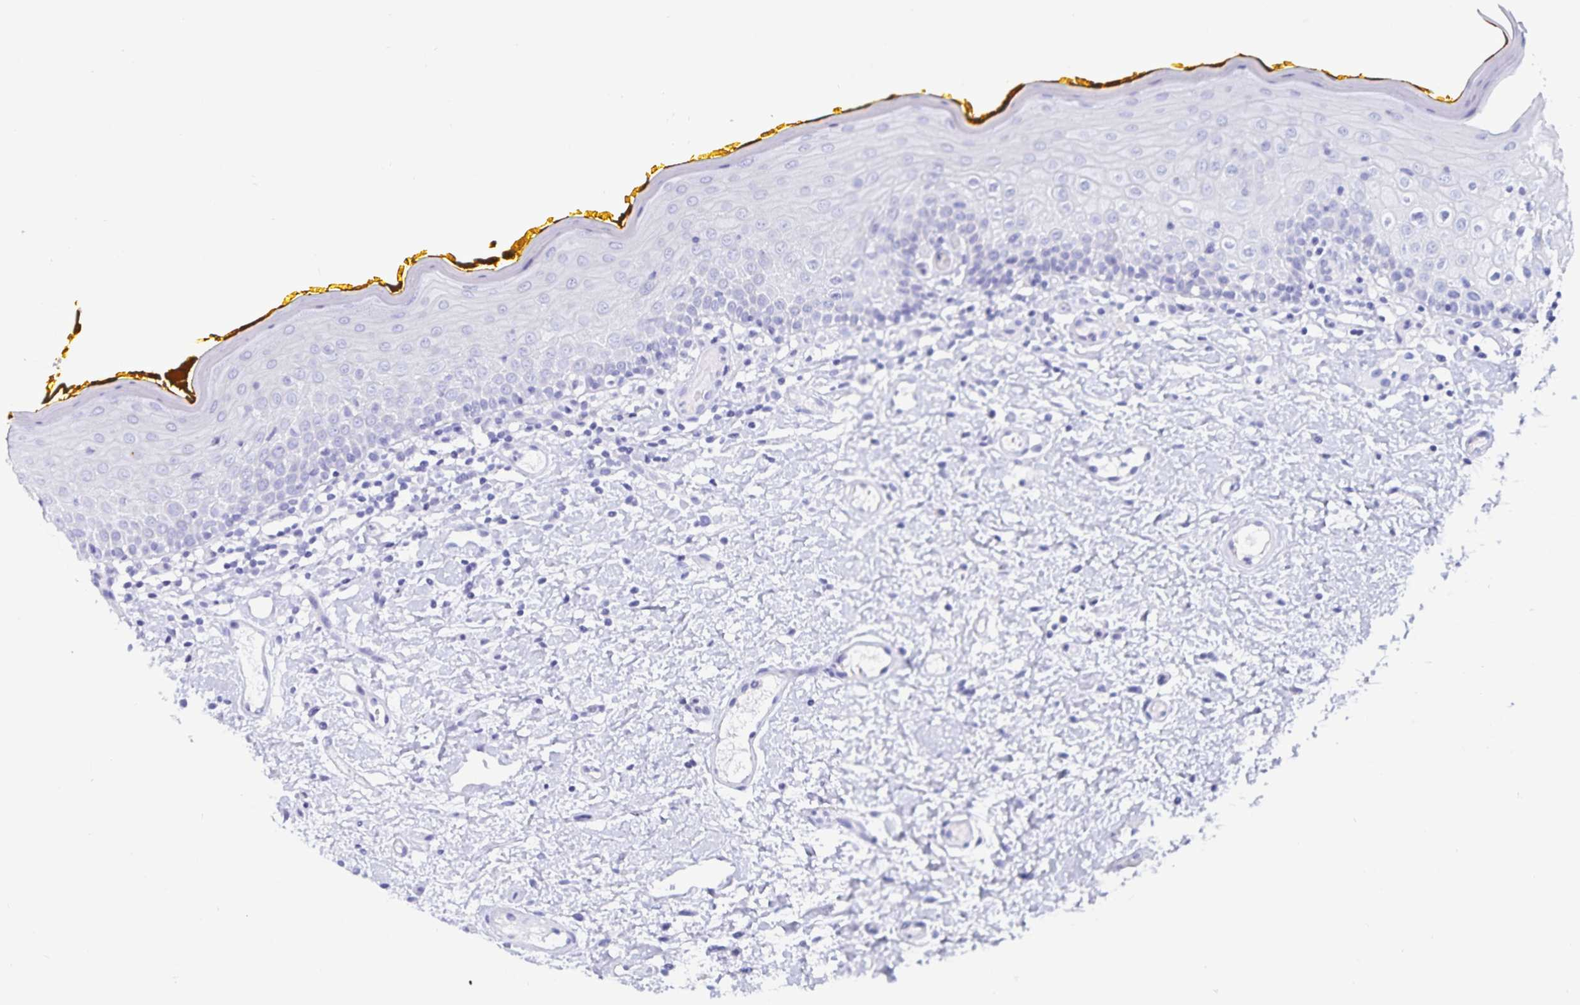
{"staining": {"intensity": "negative", "quantity": "none", "location": "none"}, "tissue": "oral mucosa", "cell_type": "Squamous epithelial cells", "image_type": "normal", "snomed": [{"axis": "morphology", "description": "Normal tissue, NOS"}, {"axis": "topography", "description": "Oral tissue"}, {"axis": "topography", "description": "Tounge, NOS"}], "caption": "Immunohistochemistry of unremarkable human oral mucosa displays no staining in squamous epithelial cells.", "gene": "C19orf73", "patient": {"sex": "female", "age": 58}}